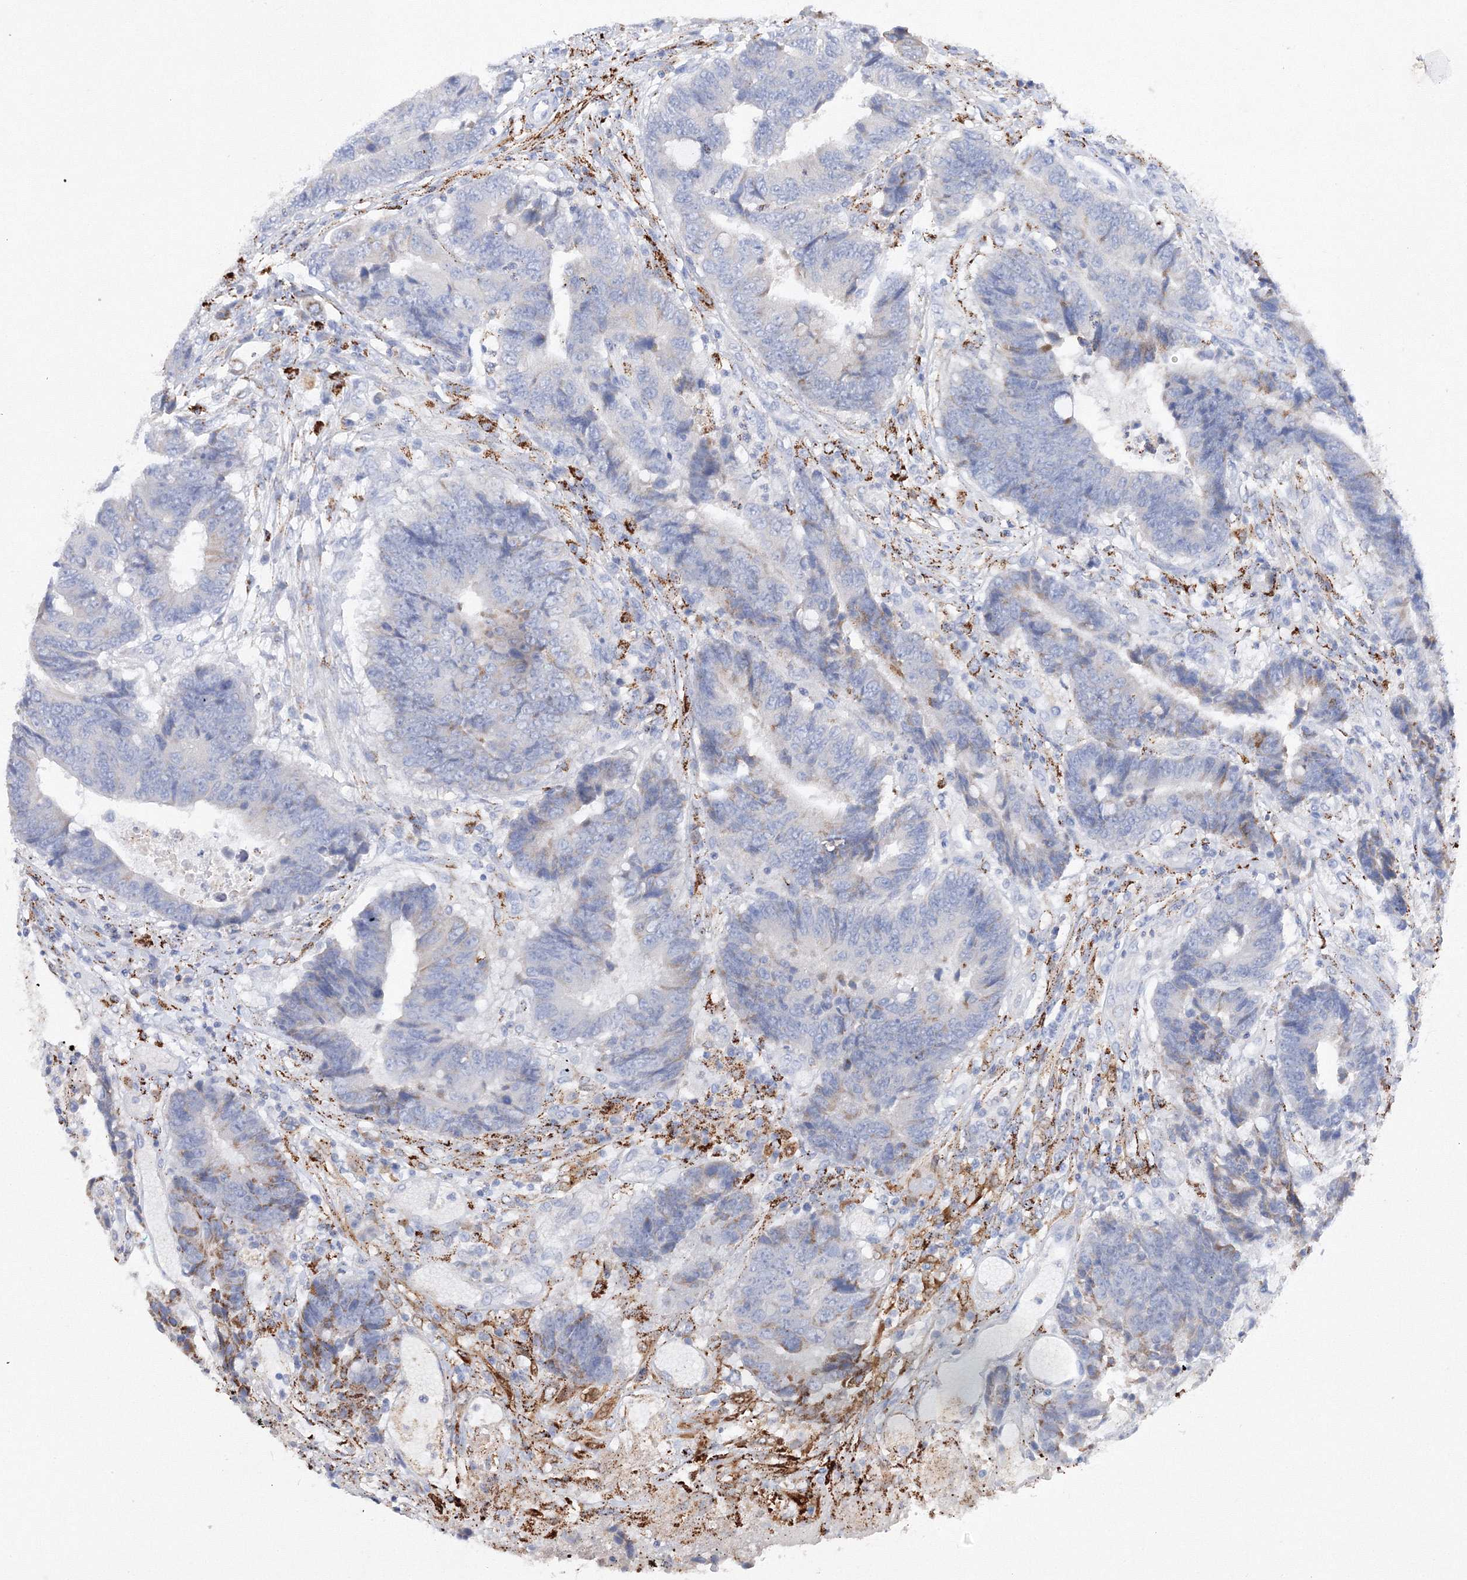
{"staining": {"intensity": "negative", "quantity": "none", "location": "none"}, "tissue": "colorectal cancer", "cell_type": "Tumor cells", "image_type": "cancer", "snomed": [{"axis": "morphology", "description": "Adenocarcinoma, NOS"}, {"axis": "topography", "description": "Rectum"}], "caption": "This is a histopathology image of immunohistochemistry (IHC) staining of colorectal adenocarcinoma, which shows no expression in tumor cells.", "gene": "MERTK", "patient": {"sex": "male", "age": 84}}